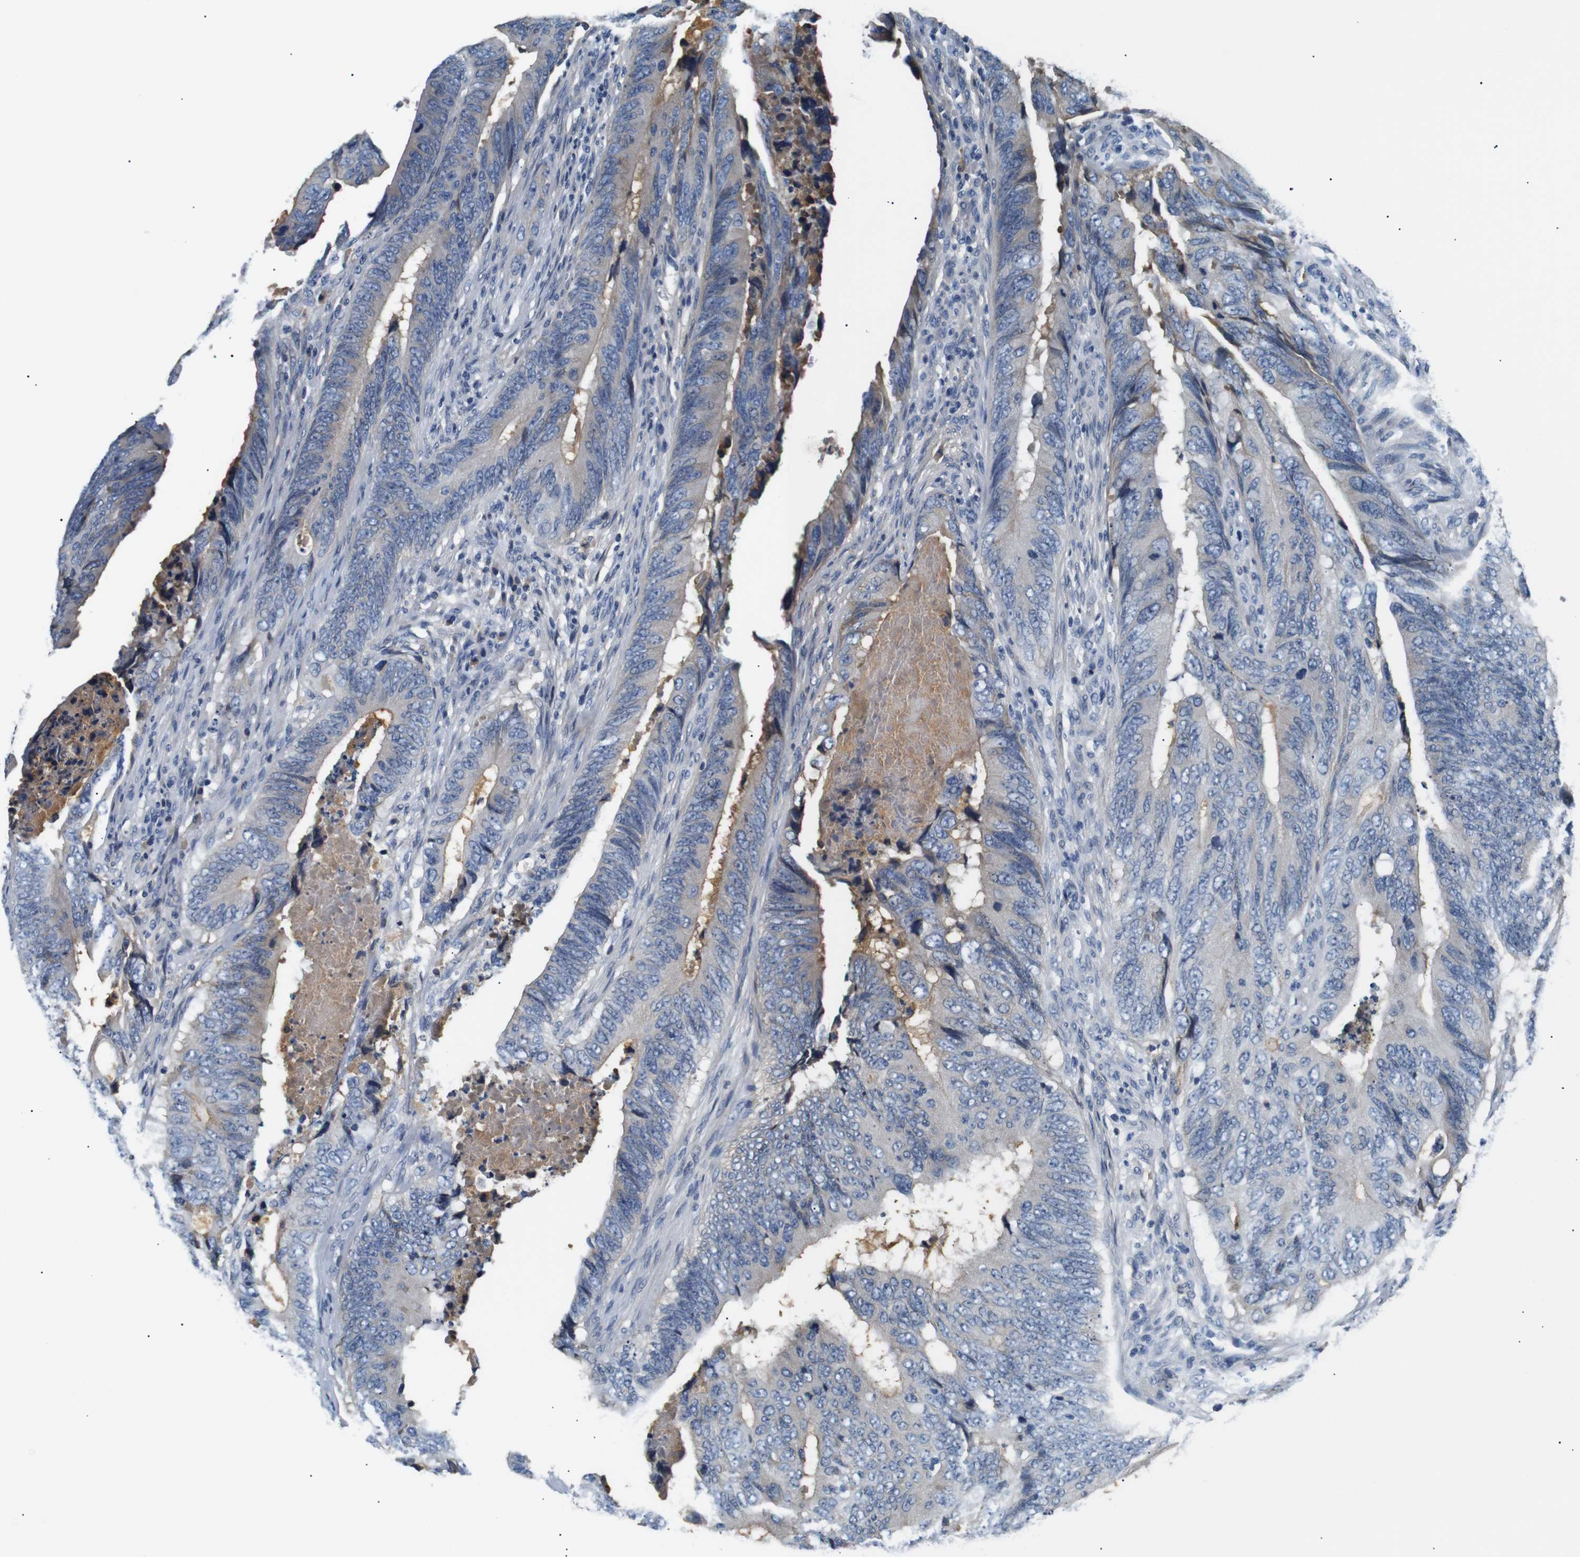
{"staining": {"intensity": "moderate", "quantity": "<25%", "location": "cytoplasmic/membranous"}, "tissue": "colorectal cancer", "cell_type": "Tumor cells", "image_type": "cancer", "snomed": [{"axis": "morphology", "description": "Normal tissue, NOS"}, {"axis": "morphology", "description": "Adenocarcinoma, NOS"}, {"axis": "topography", "description": "Colon"}], "caption": "A photomicrograph of human colorectal adenocarcinoma stained for a protein displays moderate cytoplasmic/membranous brown staining in tumor cells.", "gene": "LHCGR", "patient": {"sex": "male", "age": 56}}